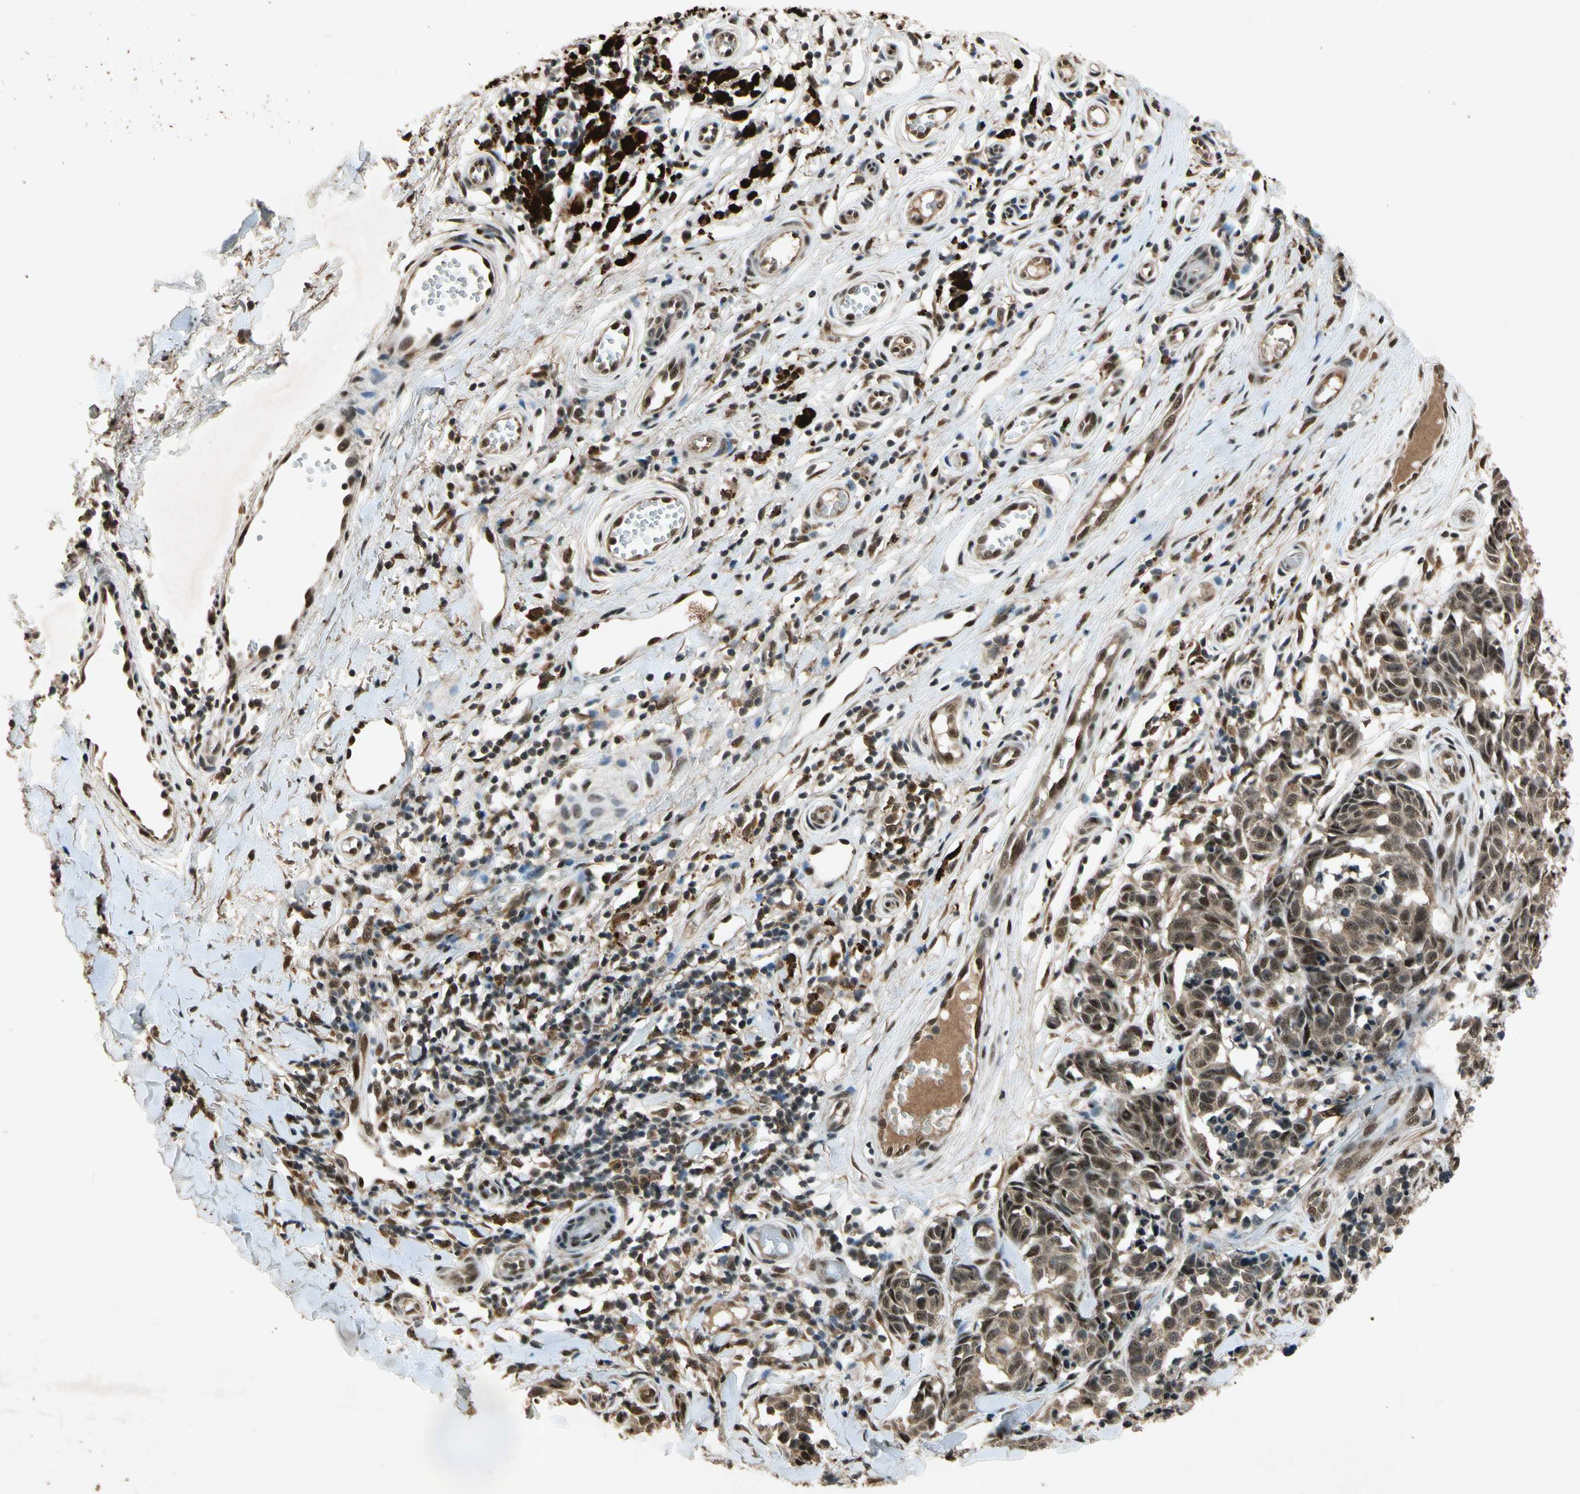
{"staining": {"intensity": "moderate", "quantity": ">75%", "location": "cytoplasmic/membranous,nuclear"}, "tissue": "melanoma", "cell_type": "Tumor cells", "image_type": "cancer", "snomed": [{"axis": "morphology", "description": "Malignant melanoma, NOS"}, {"axis": "topography", "description": "Skin"}], "caption": "Malignant melanoma was stained to show a protein in brown. There is medium levels of moderate cytoplasmic/membranous and nuclear staining in about >75% of tumor cells. The staining was performed using DAB (3,3'-diaminobenzidine) to visualize the protein expression in brown, while the nuclei were stained in blue with hematoxylin (Magnification: 20x).", "gene": "PML", "patient": {"sex": "female", "age": 64}}